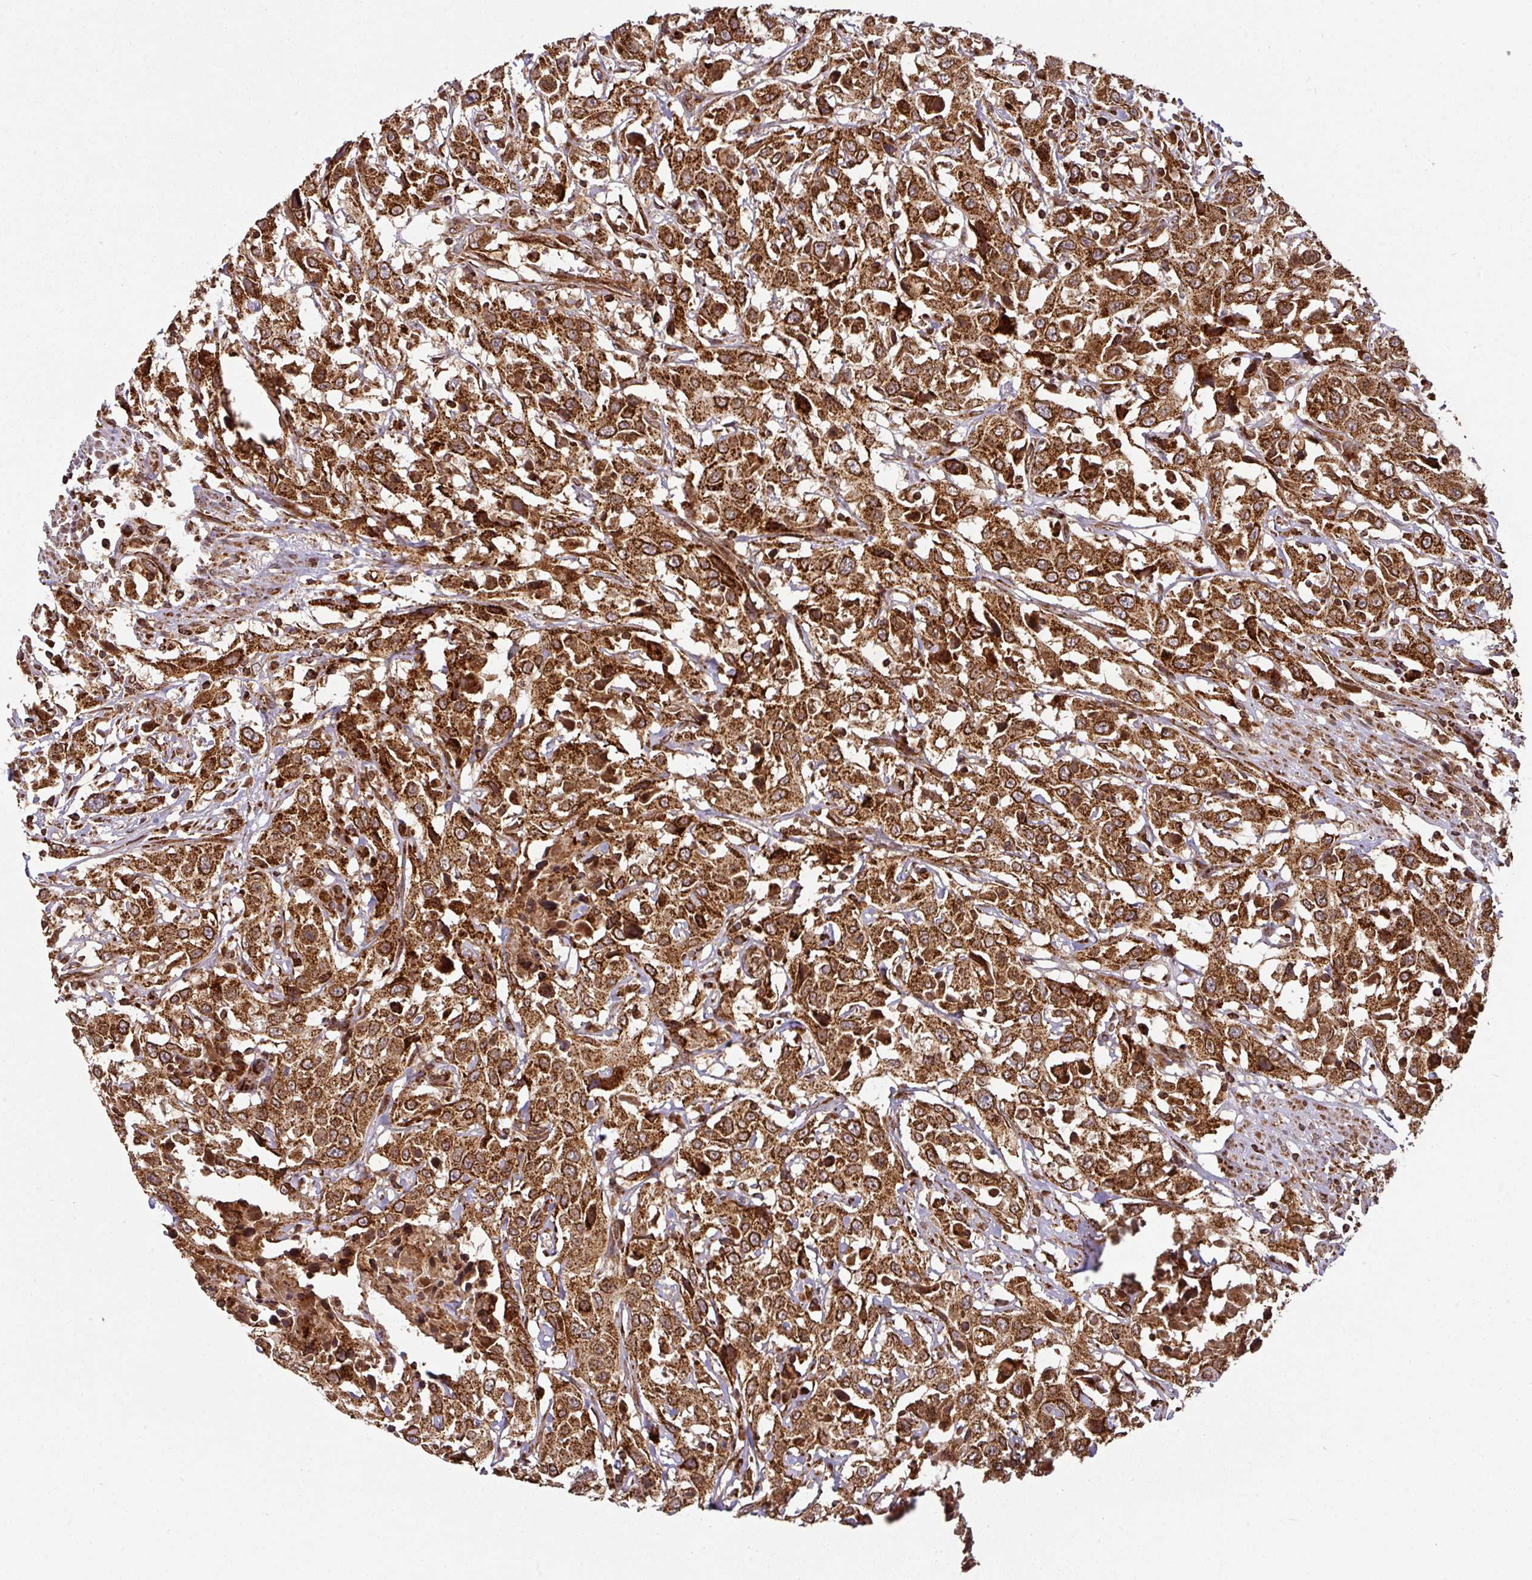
{"staining": {"intensity": "strong", "quantity": ">75%", "location": "cytoplasmic/membranous"}, "tissue": "urothelial cancer", "cell_type": "Tumor cells", "image_type": "cancer", "snomed": [{"axis": "morphology", "description": "Urothelial carcinoma, High grade"}, {"axis": "topography", "description": "Urinary bladder"}], "caption": "Immunohistochemistry (IHC) image of urothelial cancer stained for a protein (brown), which reveals high levels of strong cytoplasmic/membranous positivity in approximately >75% of tumor cells.", "gene": "TRAP1", "patient": {"sex": "male", "age": 61}}